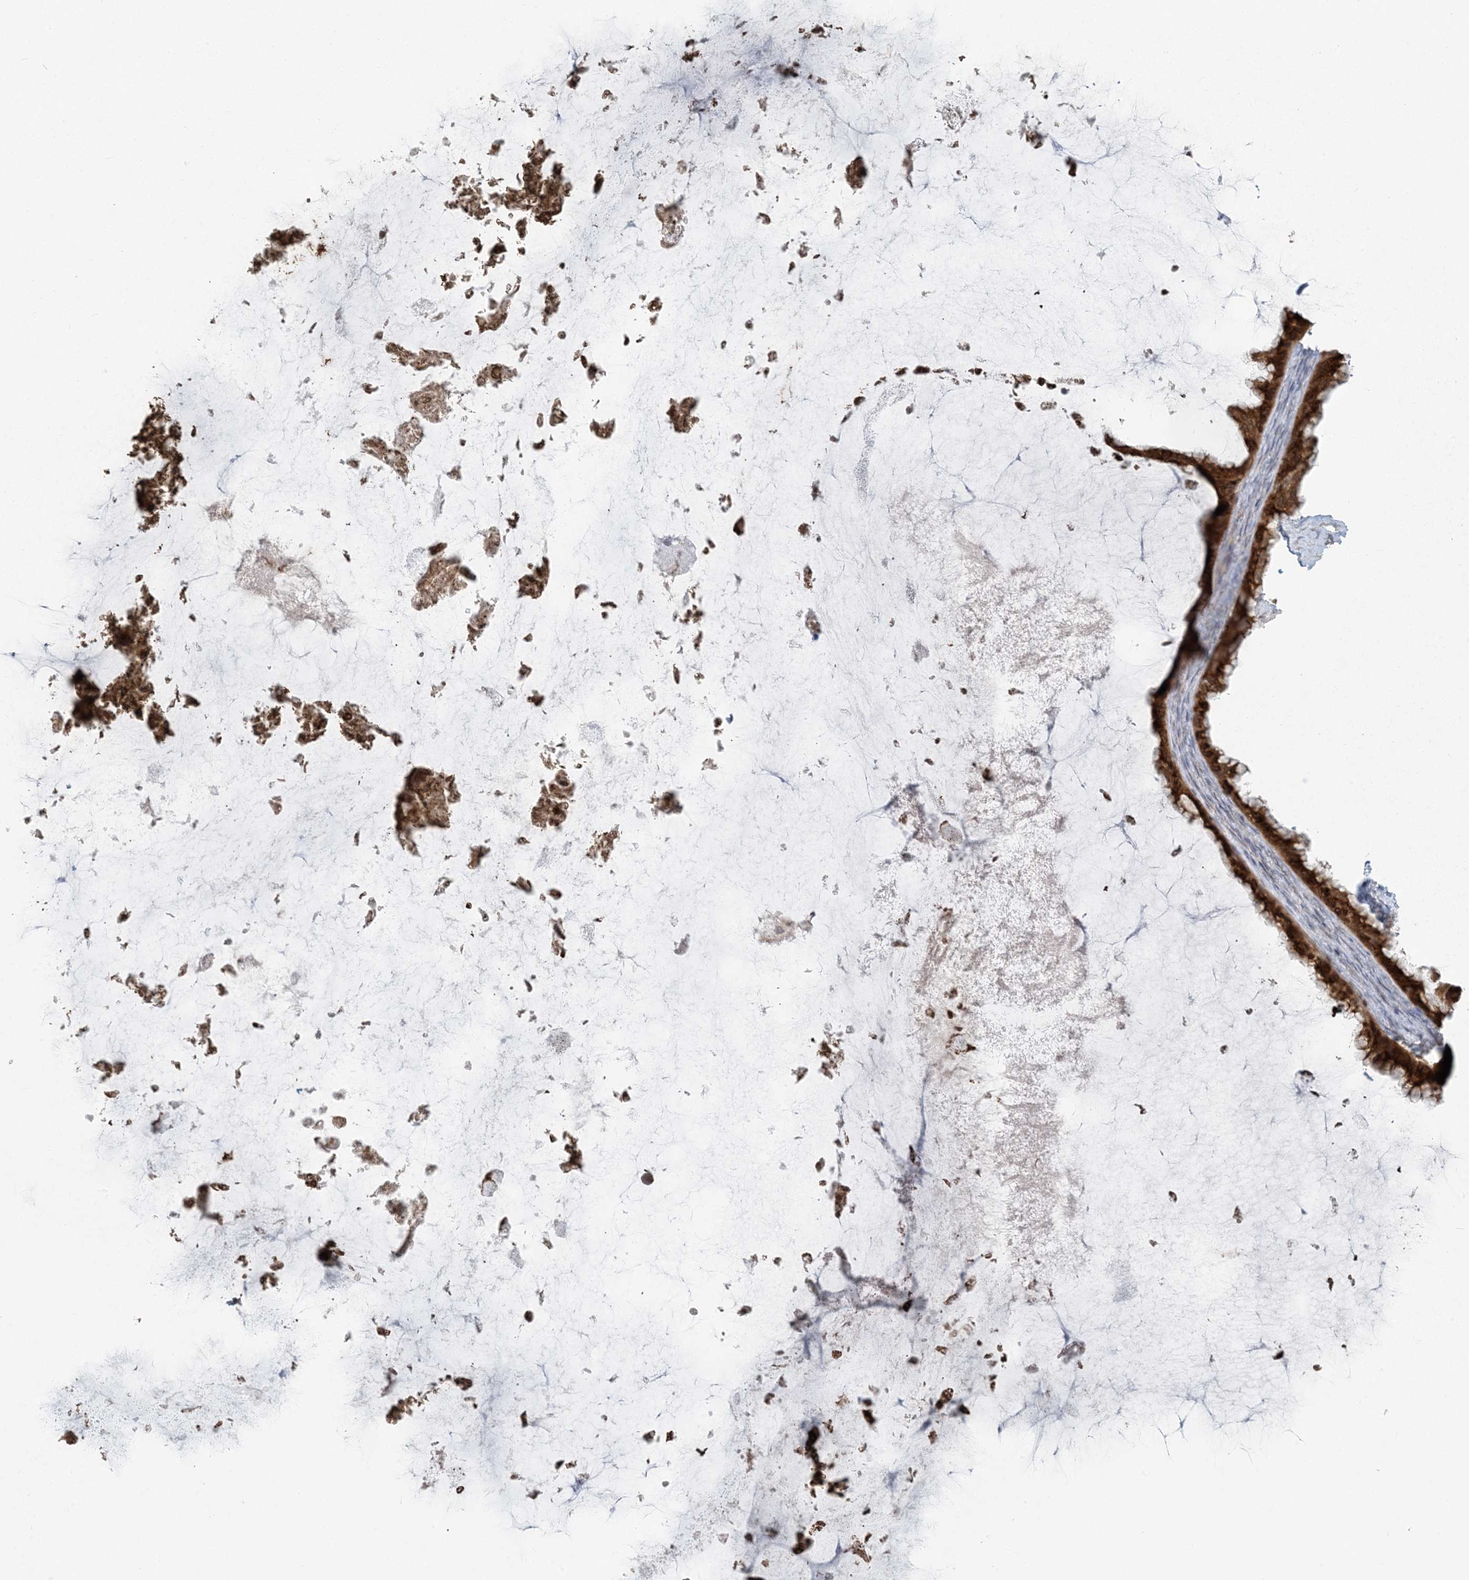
{"staining": {"intensity": "strong", "quantity": ">75%", "location": "cytoplasmic/membranous"}, "tissue": "ovarian cancer", "cell_type": "Tumor cells", "image_type": "cancer", "snomed": [{"axis": "morphology", "description": "Cystadenocarcinoma, mucinous, NOS"}, {"axis": "topography", "description": "Ovary"}], "caption": "Protein staining shows strong cytoplasmic/membranous positivity in approximately >75% of tumor cells in ovarian cancer.", "gene": "CTDNEP1", "patient": {"sex": "female", "age": 61}}